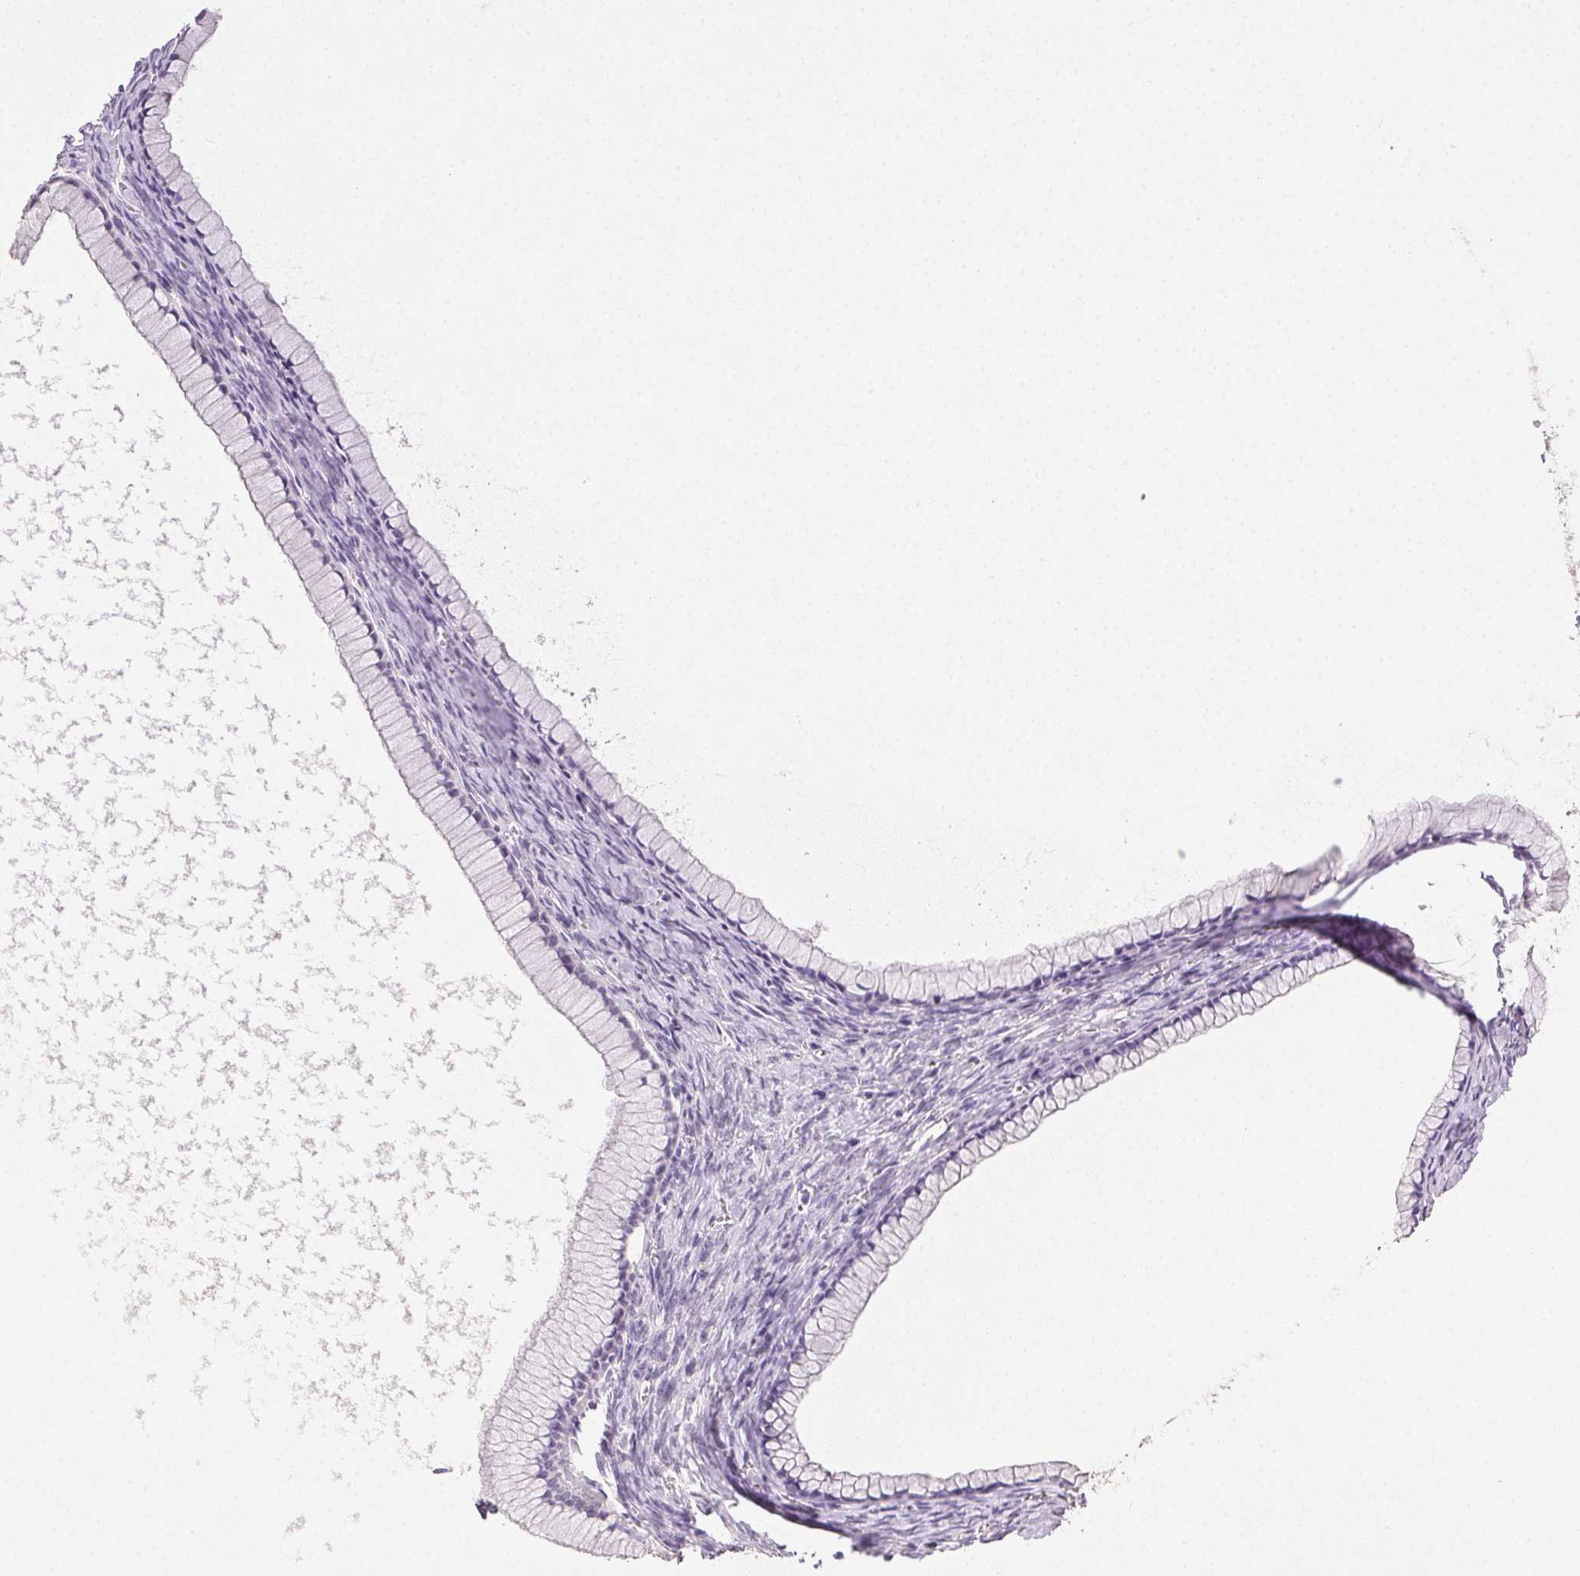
{"staining": {"intensity": "negative", "quantity": "none", "location": "none"}, "tissue": "ovarian cancer", "cell_type": "Tumor cells", "image_type": "cancer", "snomed": [{"axis": "morphology", "description": "Cystadenocarcinoma, mucinous, NOS"}, {"axis": "topography", "description": "Ovary"}], "caption": "Human ovarian mucinous cystadenocarcinoma stained for a protein using immunohistochemistry (IHC) demonstrates no expression in tumor cells.", "gene": "AKAP5", "patient": {"sex": "female", "age": 41}}